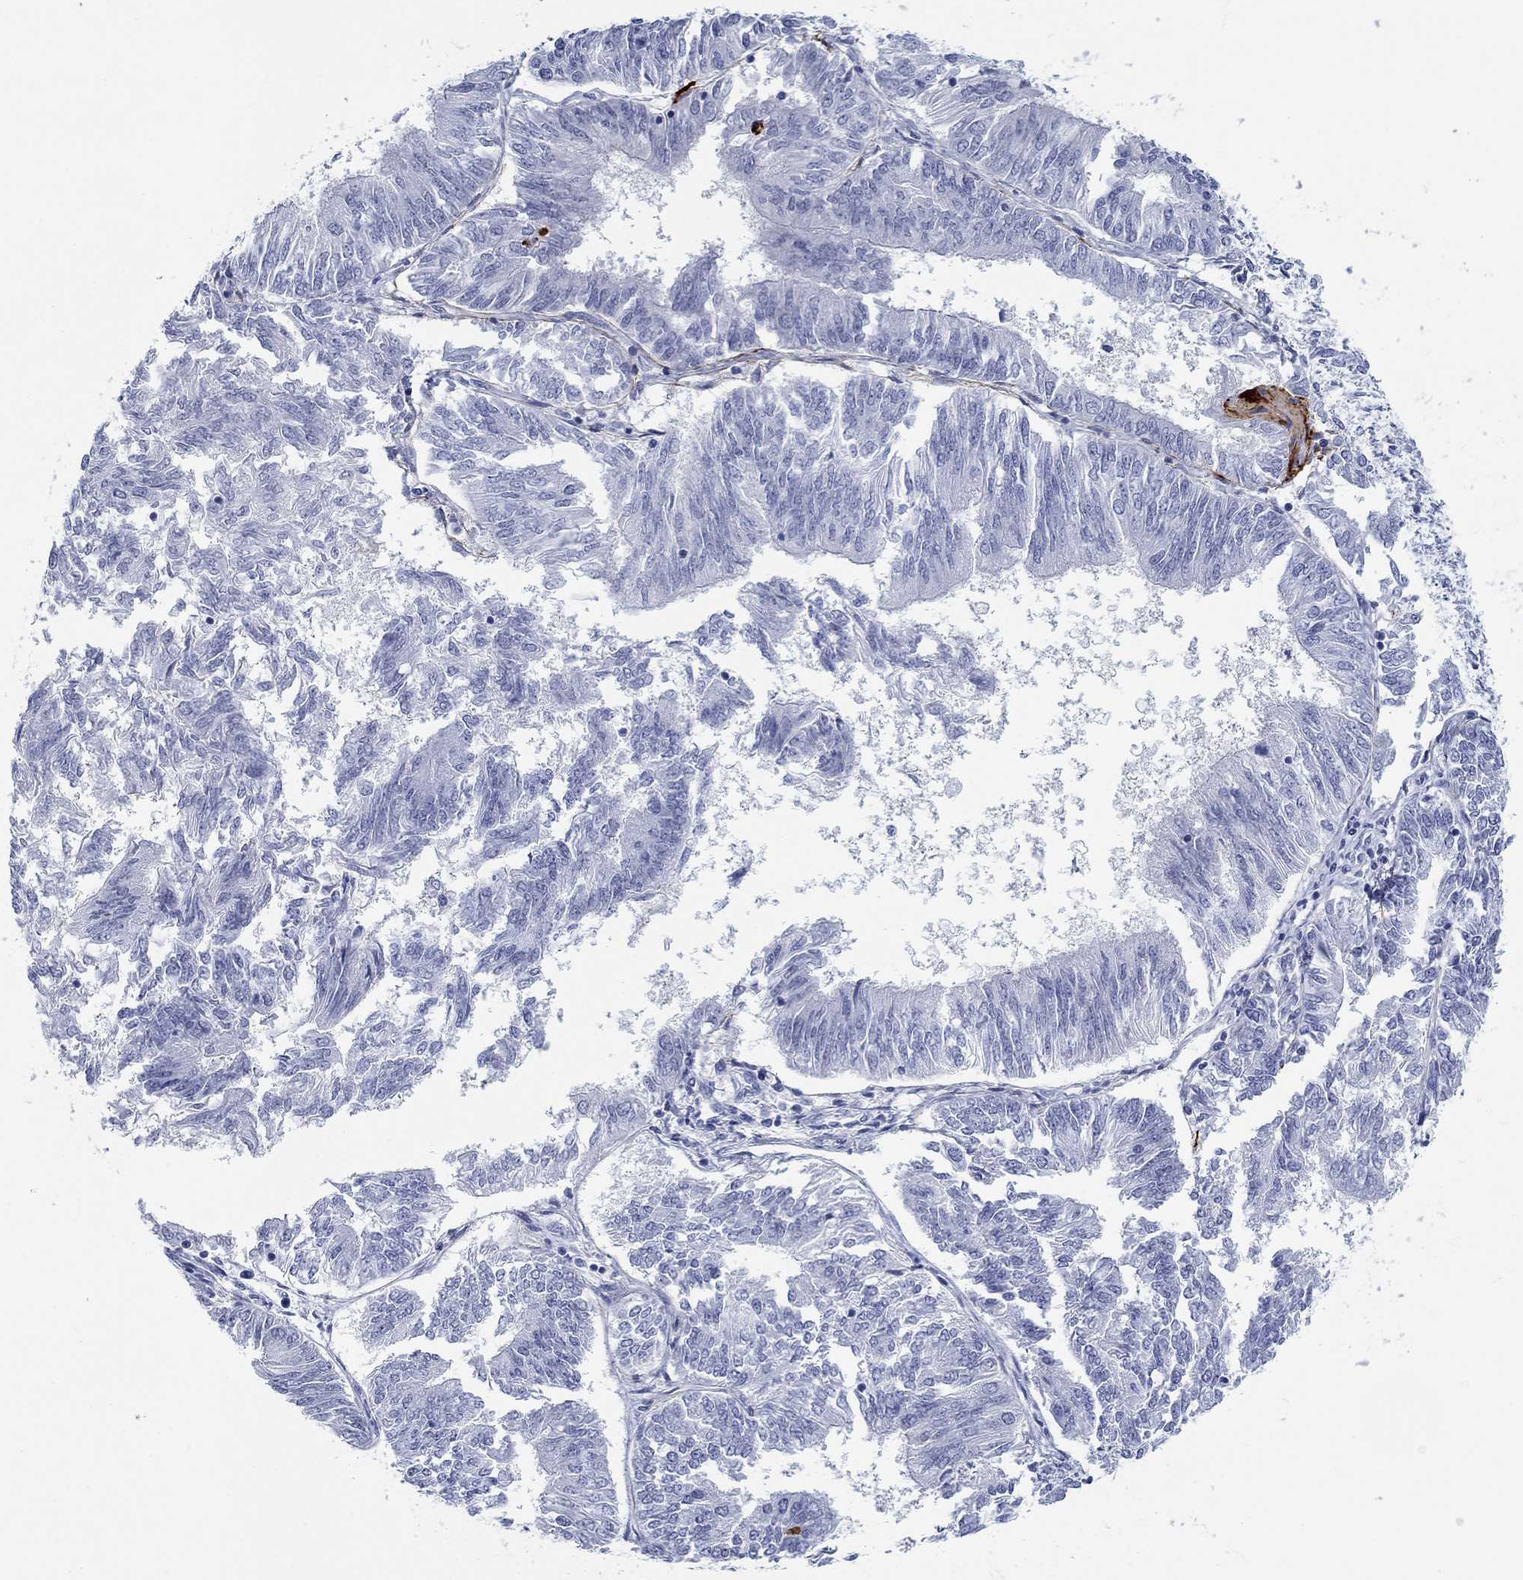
{"staining": {"intensity": "negative", "quantity": "none", "location": "none"}, "tissue": "endometrial cancer", "cell_type": "Tumor cells", "image_type": "cancer", "snomed": [{"axis": "morphology", "description": "Adenocarcinoma, NOS"}, {"axis": "topography", "description": "Endometrium"}], "caption": "A histopathology image of human endometrial cancer is negative for staining in tumor cells.", "gene": "PDYN", "patient": {"sex": "female", "age": 58}}